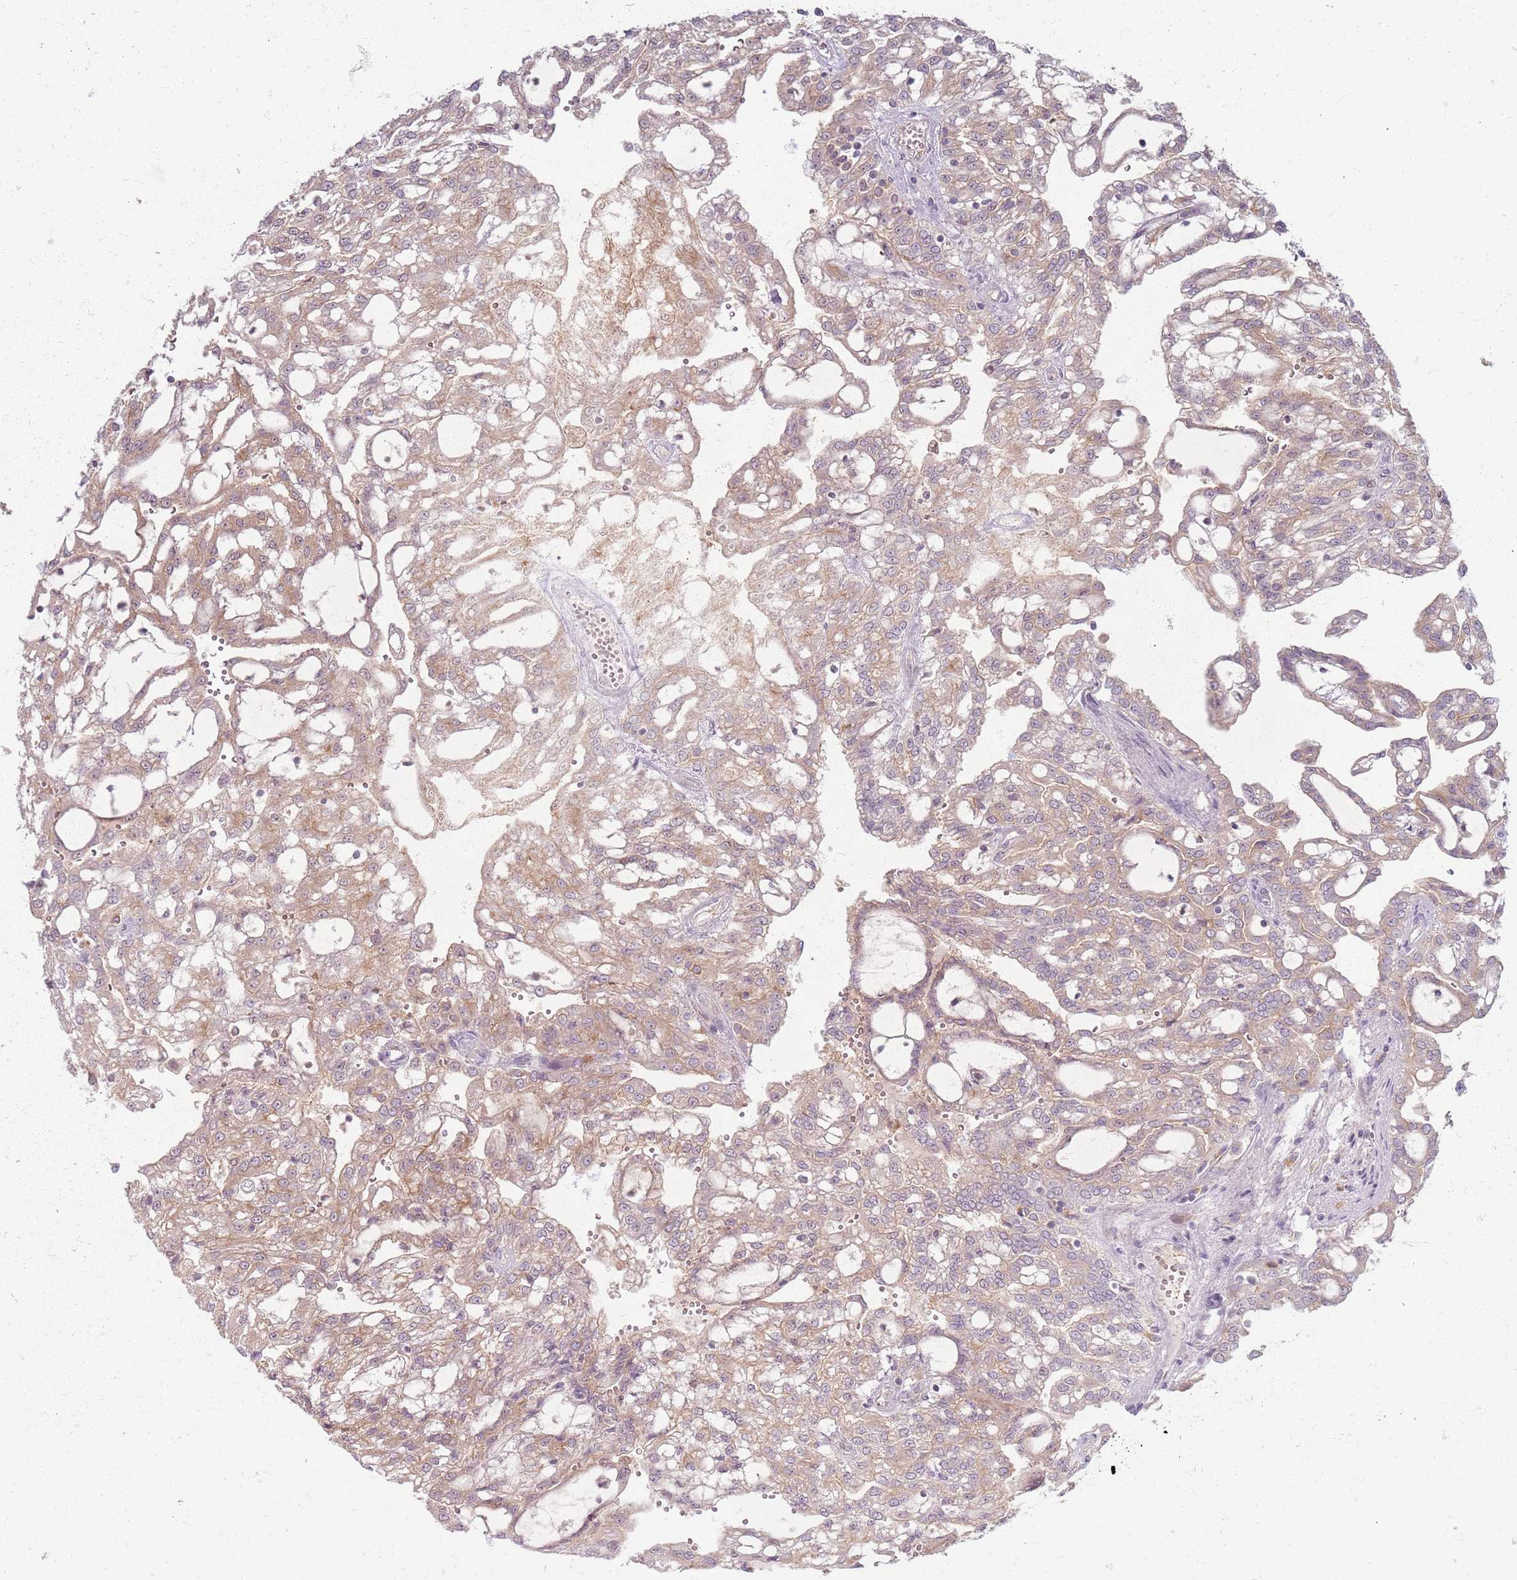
{"staining": {"intensity": "weak", "quantity": ">75%", "location": "cytoplasmic/membranous"}, "tissue": "renal cancer", "cell_type": "Tumor cells", "image_type": "cancer", "snomed": [{"axis": "morphology", "description": "Adenocarcinoma, NOS"}, {"axis": "topography", "description": "Kidney"}], "caption": "Renal cancer (adenocarcinoma) stained with a brown dye displays weak cytoplasmic/membranous positive staining in approximately >75% of tumor cells.", "gene": "ZDHHC2", "patient": {"sex": "male", "age": 63}}